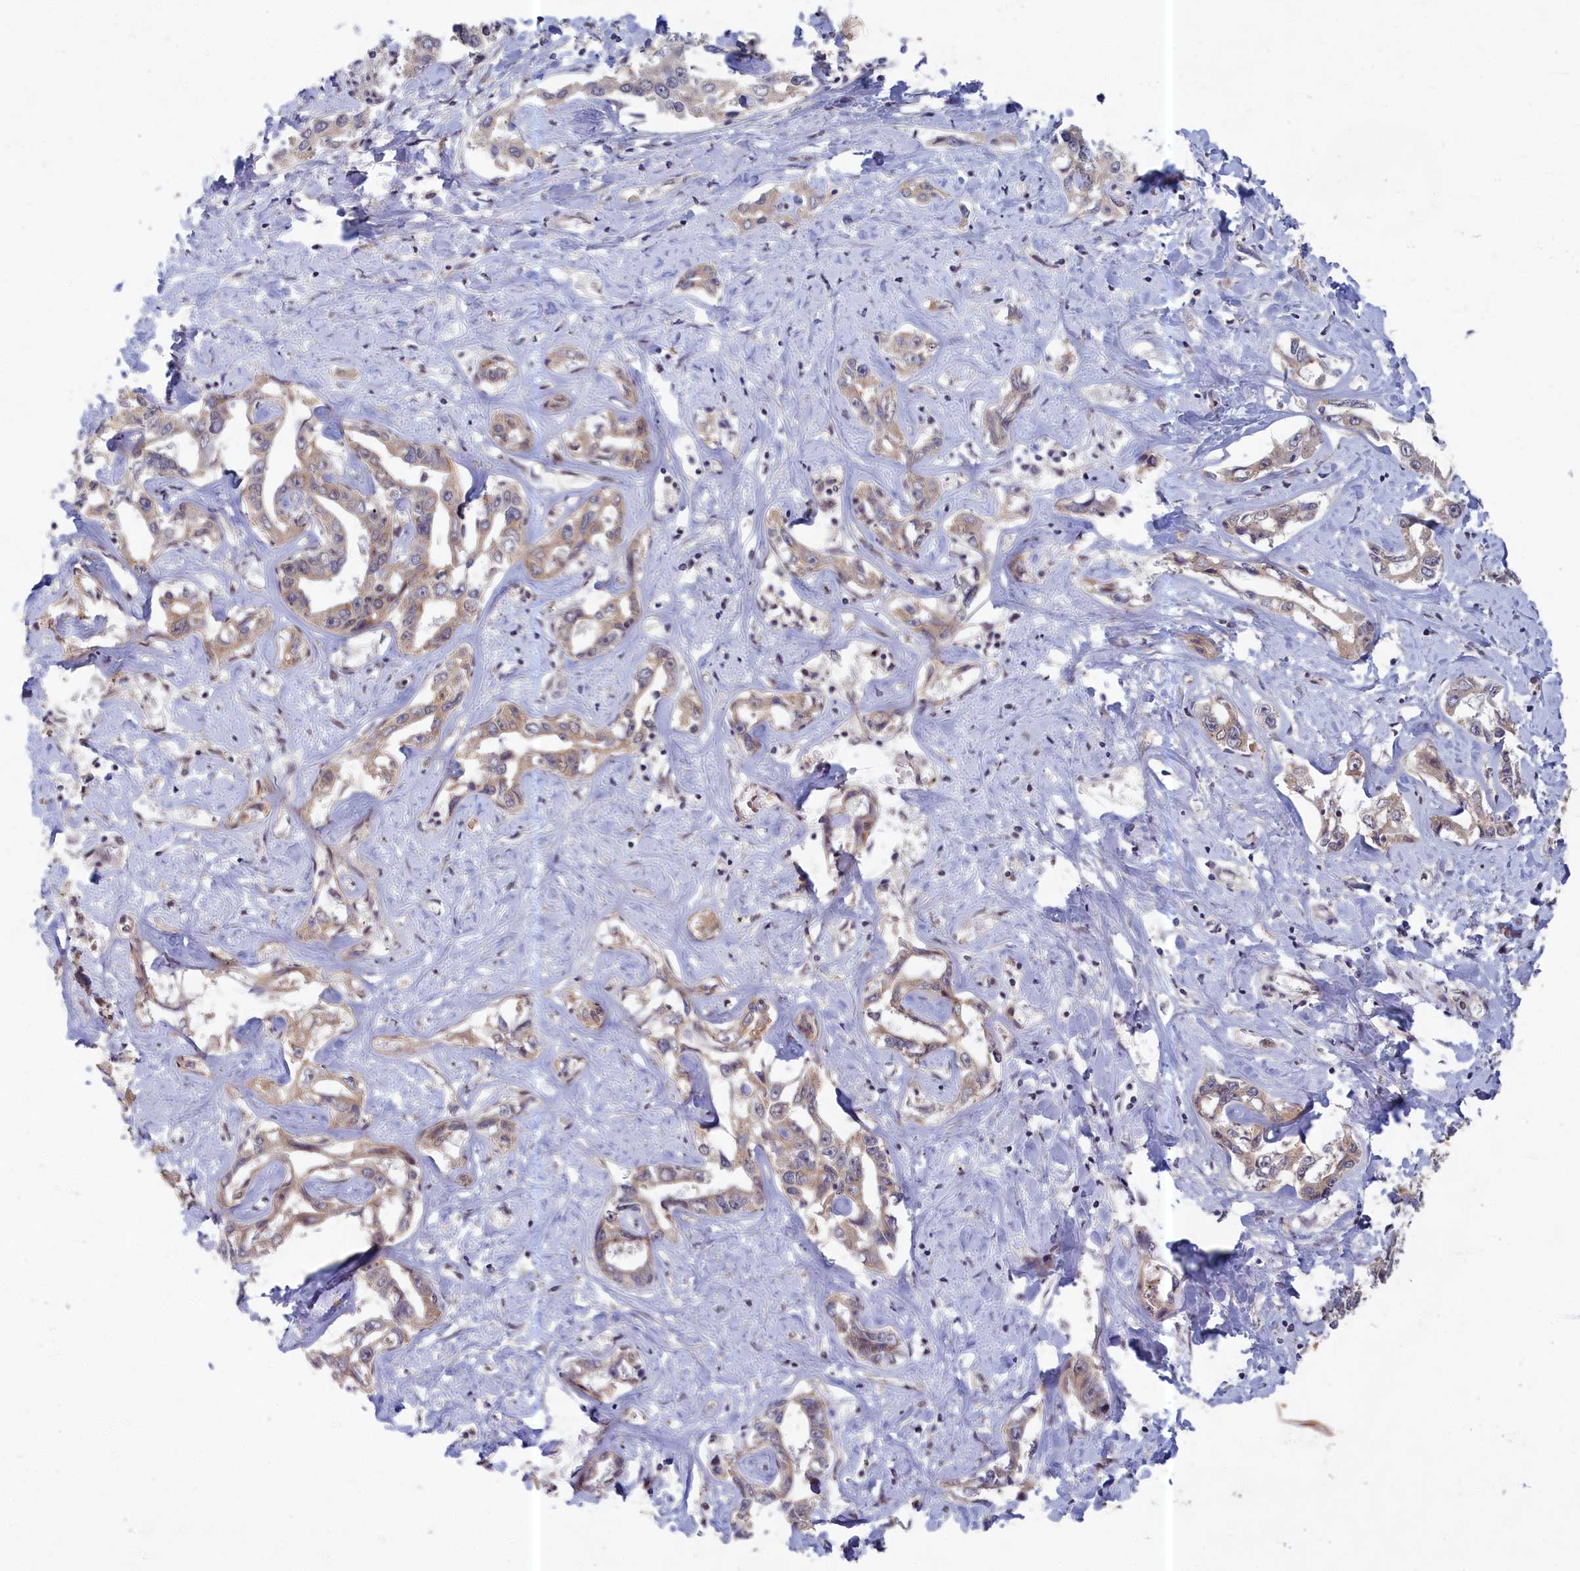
{"staining": {"intensity": "weak", "quantity": "<25%", "location": "cytoplasmic/membranous"}, "tissue": "liver cancer", "cell_type": "Tumor cells", "image_type": "cancer", "snomed": [{"axis": "morphology", "description": "Cholangiocarcinoma"}, {"axis": "topography", "description": "Liver"}], "caption": "Immunohistochemical staining of human liver cholangiocarcinoma shows no significant expression in tumor cells.", "gene": "EARS2", "patient": {"sex": "male", "age": 59}}